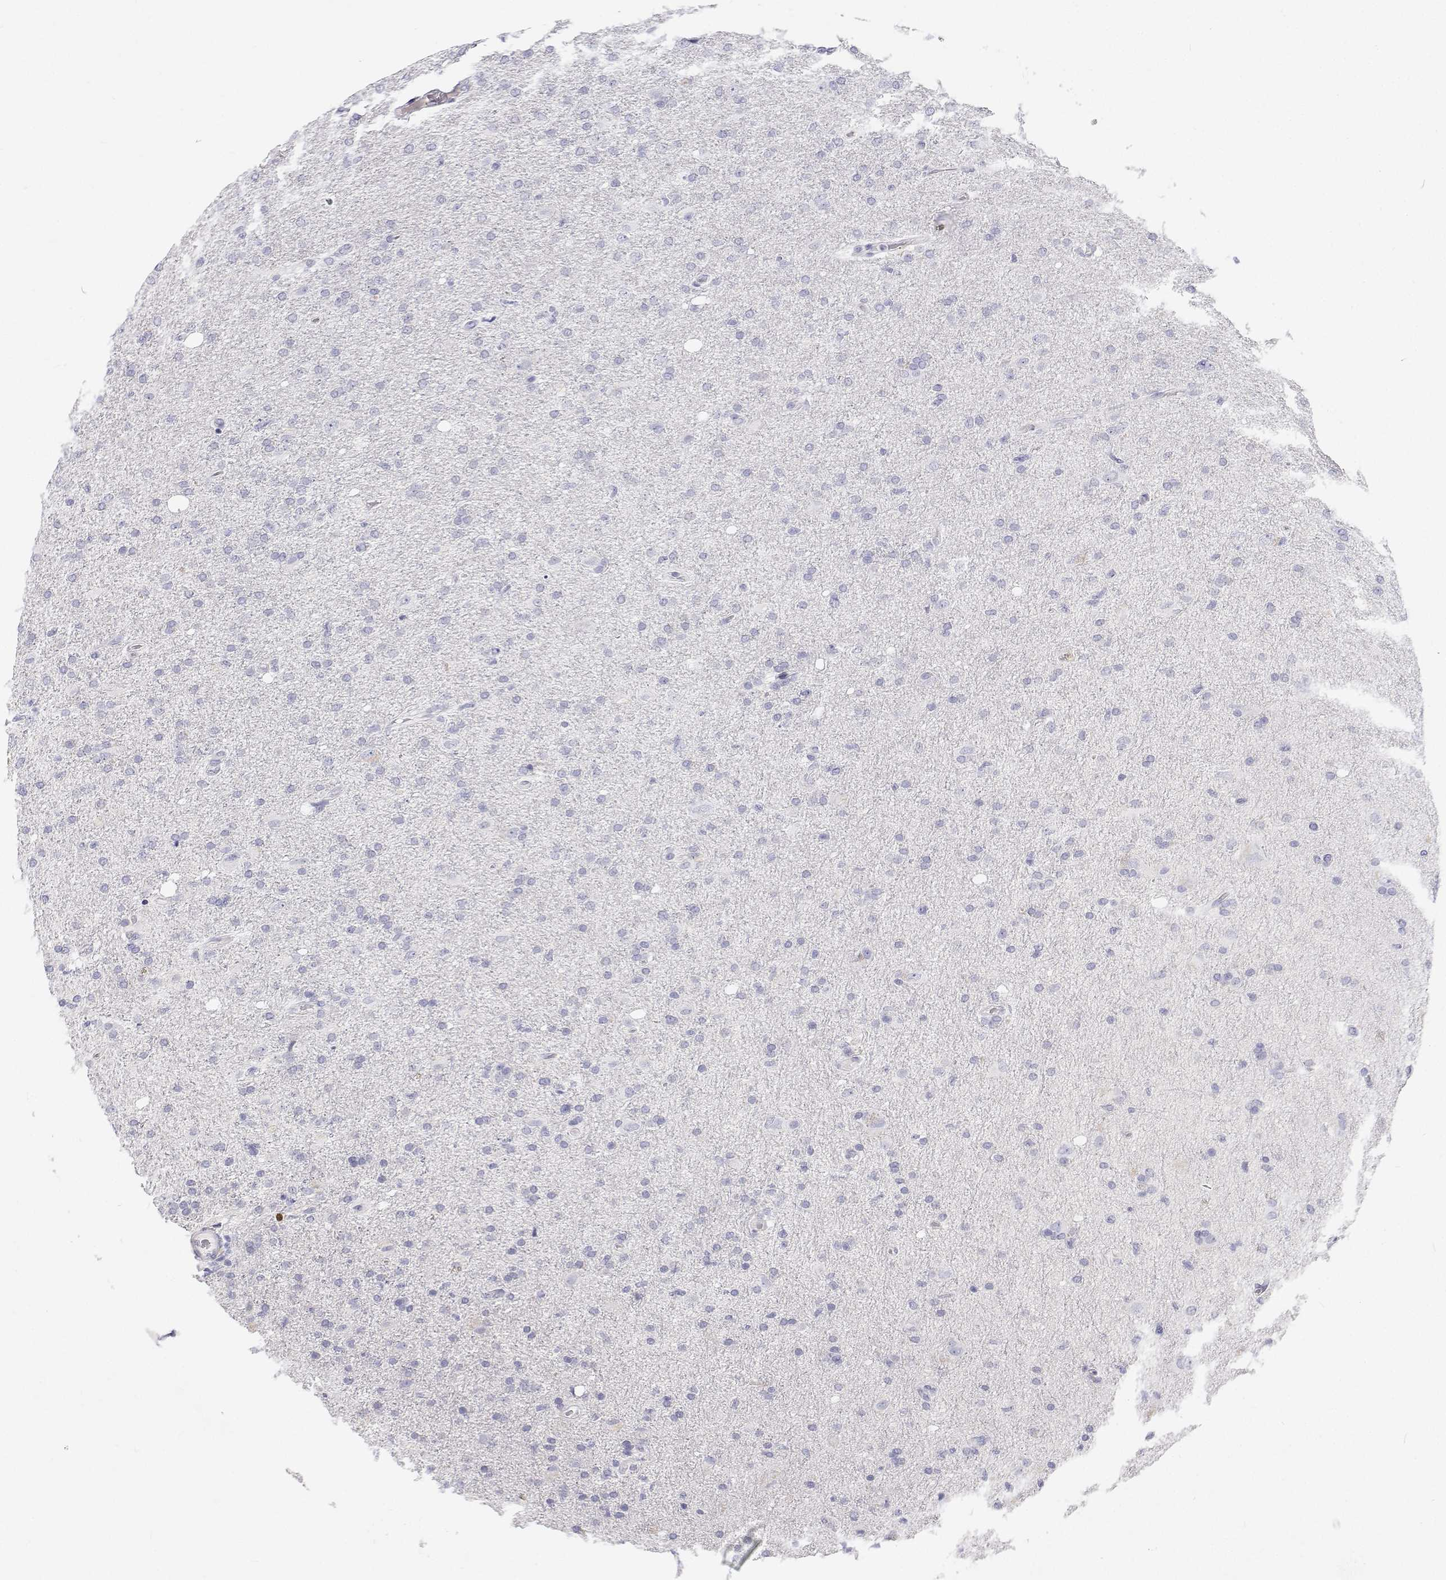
{"staining": {"intensity": "negative", "quantity": "none", "location": "none"}, "tissue": "glioma", "cell_type": "Tumor cells", "image_type": "cancer", "snomed": [{"axis": "morphology", "description": "Glioma, malignant, High grade"}, {"axis": "topography", "description": "Cerebral cortex"}], "caption": "DAB (3,3'-diaminobenzidine) immunohistochemical staining of human glioma shows no significant expression in tumor cells.", "gene": "NCR2", "patient": {"sex": "male", "age": 70}}